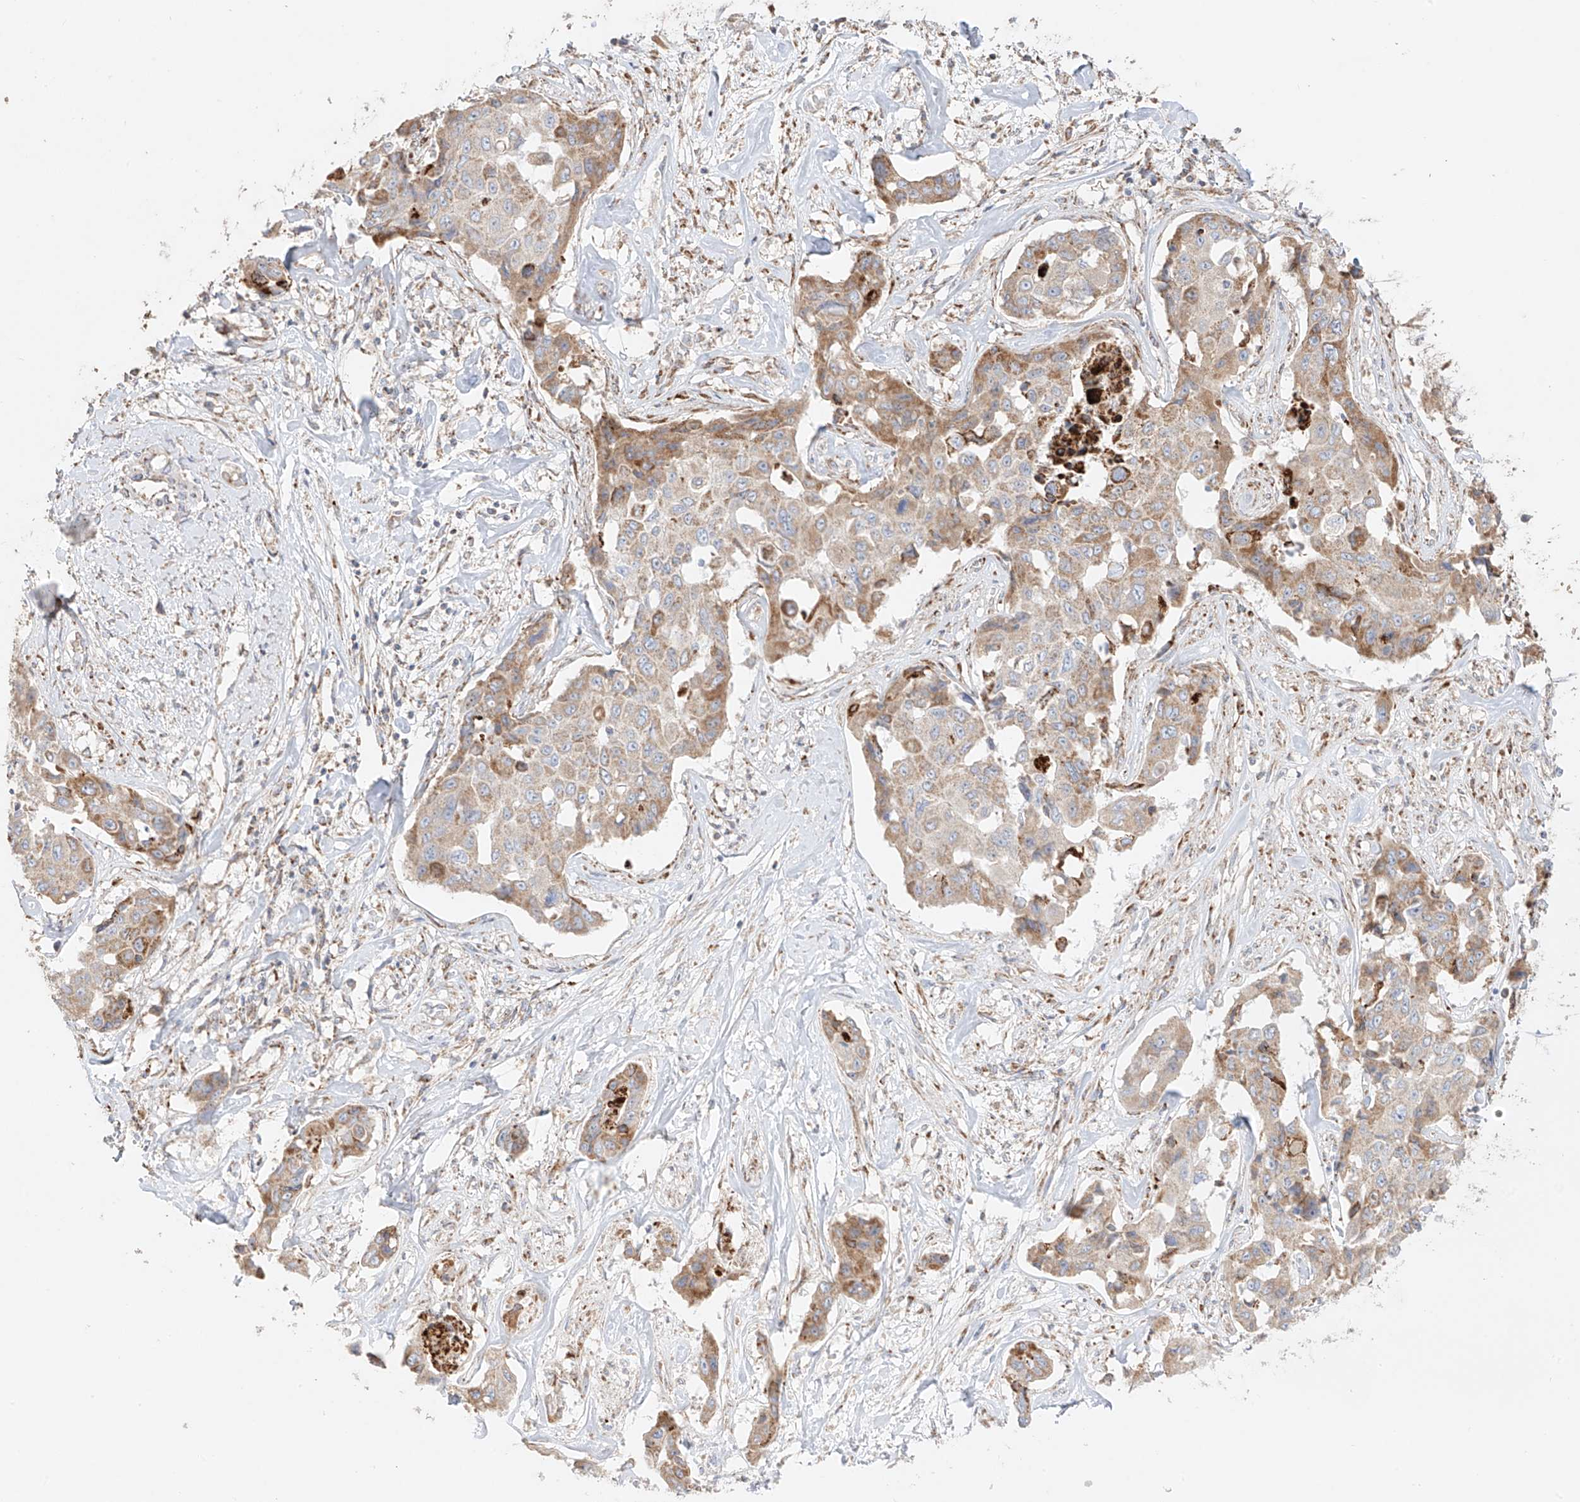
{"staining": {"intensity": "moderate", "quantity": "25%-75%", "location": "cytoplasmic/membranous"}, "tissue": "liver cancer", "cell_type": "Tumor cells", "image_type": "cancer", "snomed": [{"axis": "morphology", "description": "Cholangiocarcinoma"}, {"axis": "topography", "description": "Liver"}], "caption": "Protein staining demonstrates moderate cytoplasmic/membranous positivity in about 25%-75% of tumor cells in cholangiocarcinoma (liver).", "gene": "COLGALT2", "patient": {"sex": "male", "age": 59}}